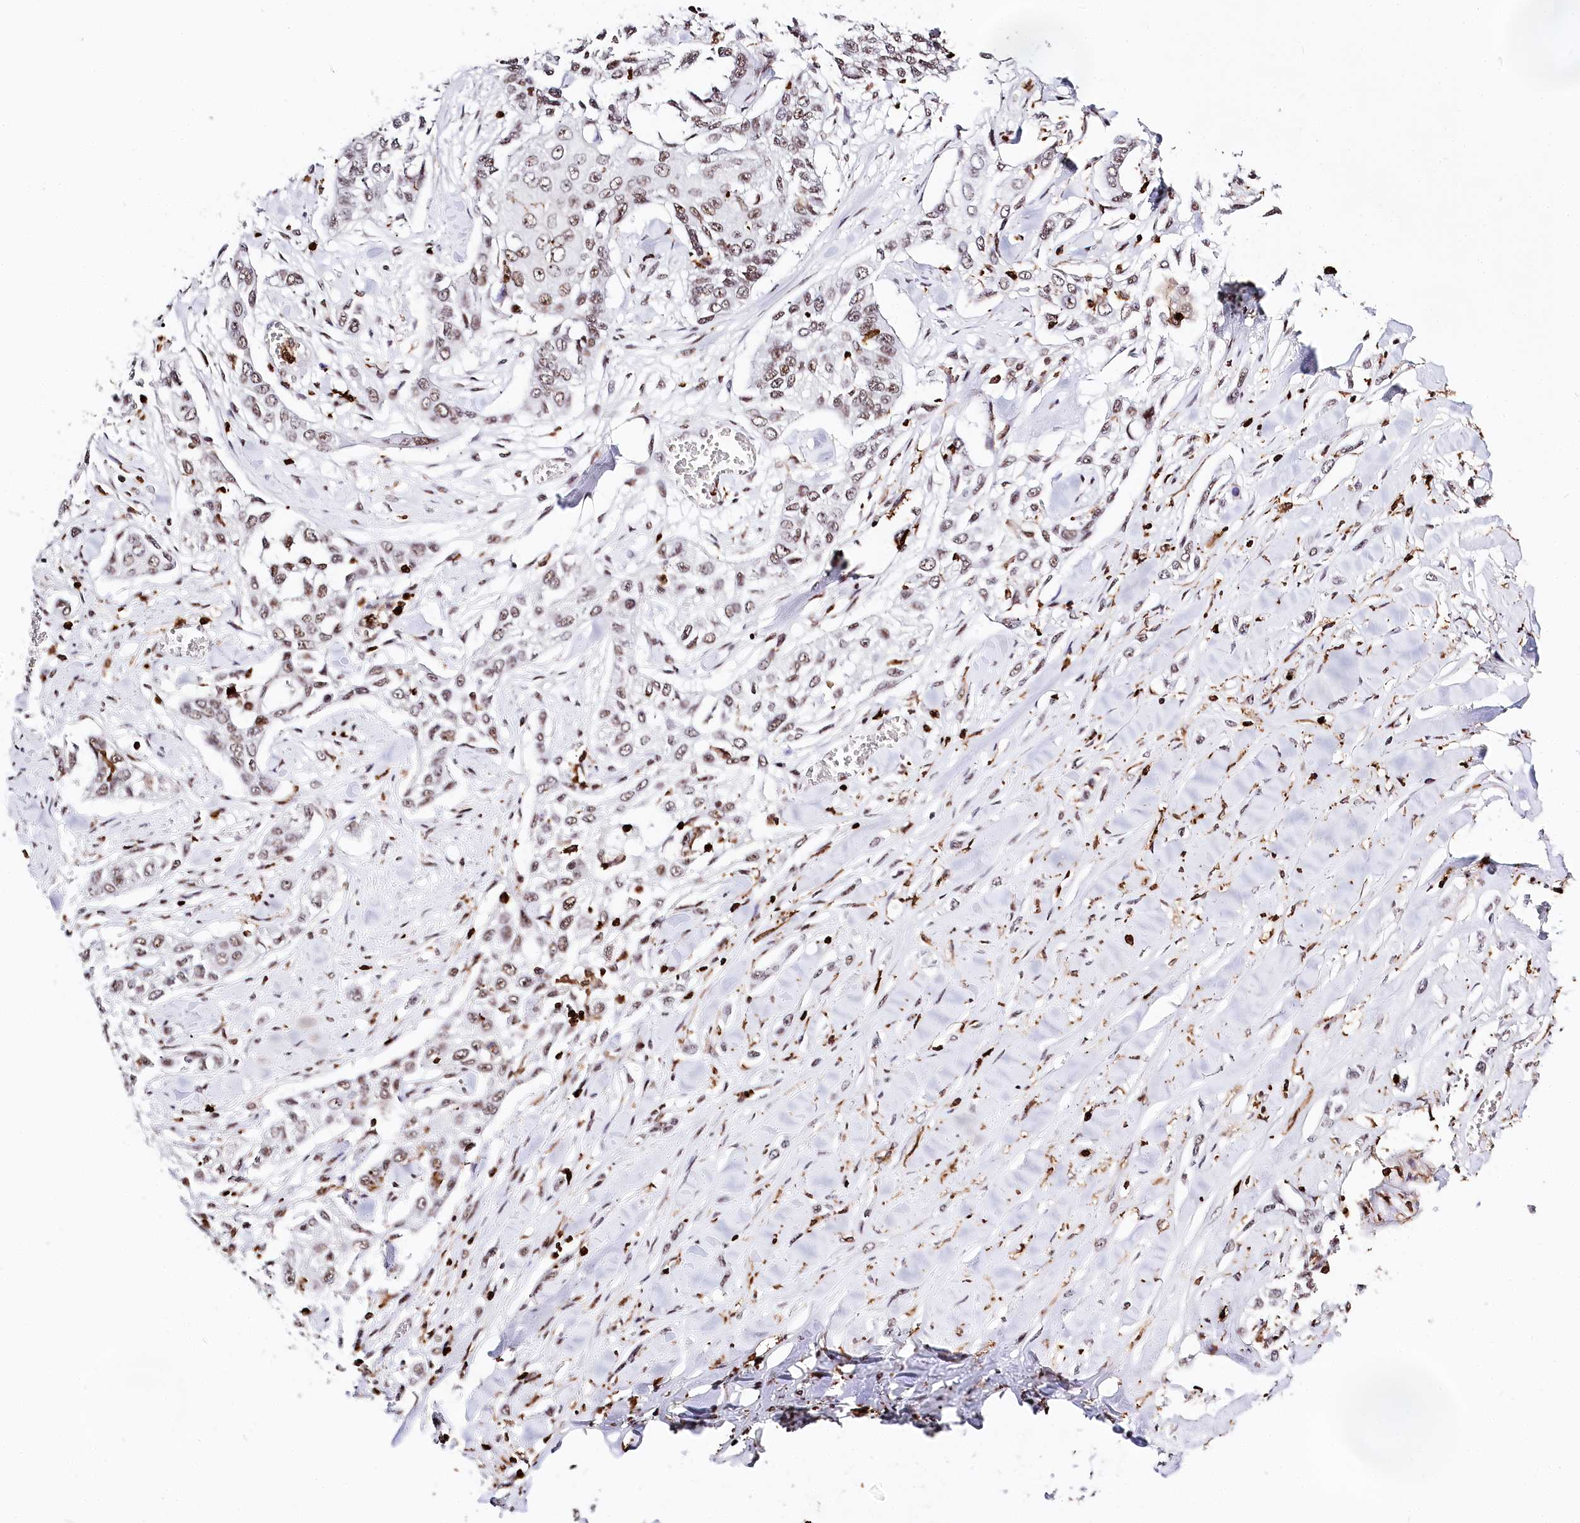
{"staining": {"intensity": "weak", "quantity": "<25%", "location": "nuclear"}, "tissue": "lung cancer", "cell_type": "Tumor cells", "image_type": "cancer", "snomed": [{"axis": "morphology", "description": "Squamous cell carcinoma, NOS"}, {"axis": "topography", "description": "Lung"}], "caption": "Immunohistochemistry (IHC) image of neoplastic tissue: squamous cell carcinoma (lung) stained with DAB demonstrates no significant protein positivity in tumor cells.", "gene": "BARD1", "patient": {"sex": "male", "age": 71}}